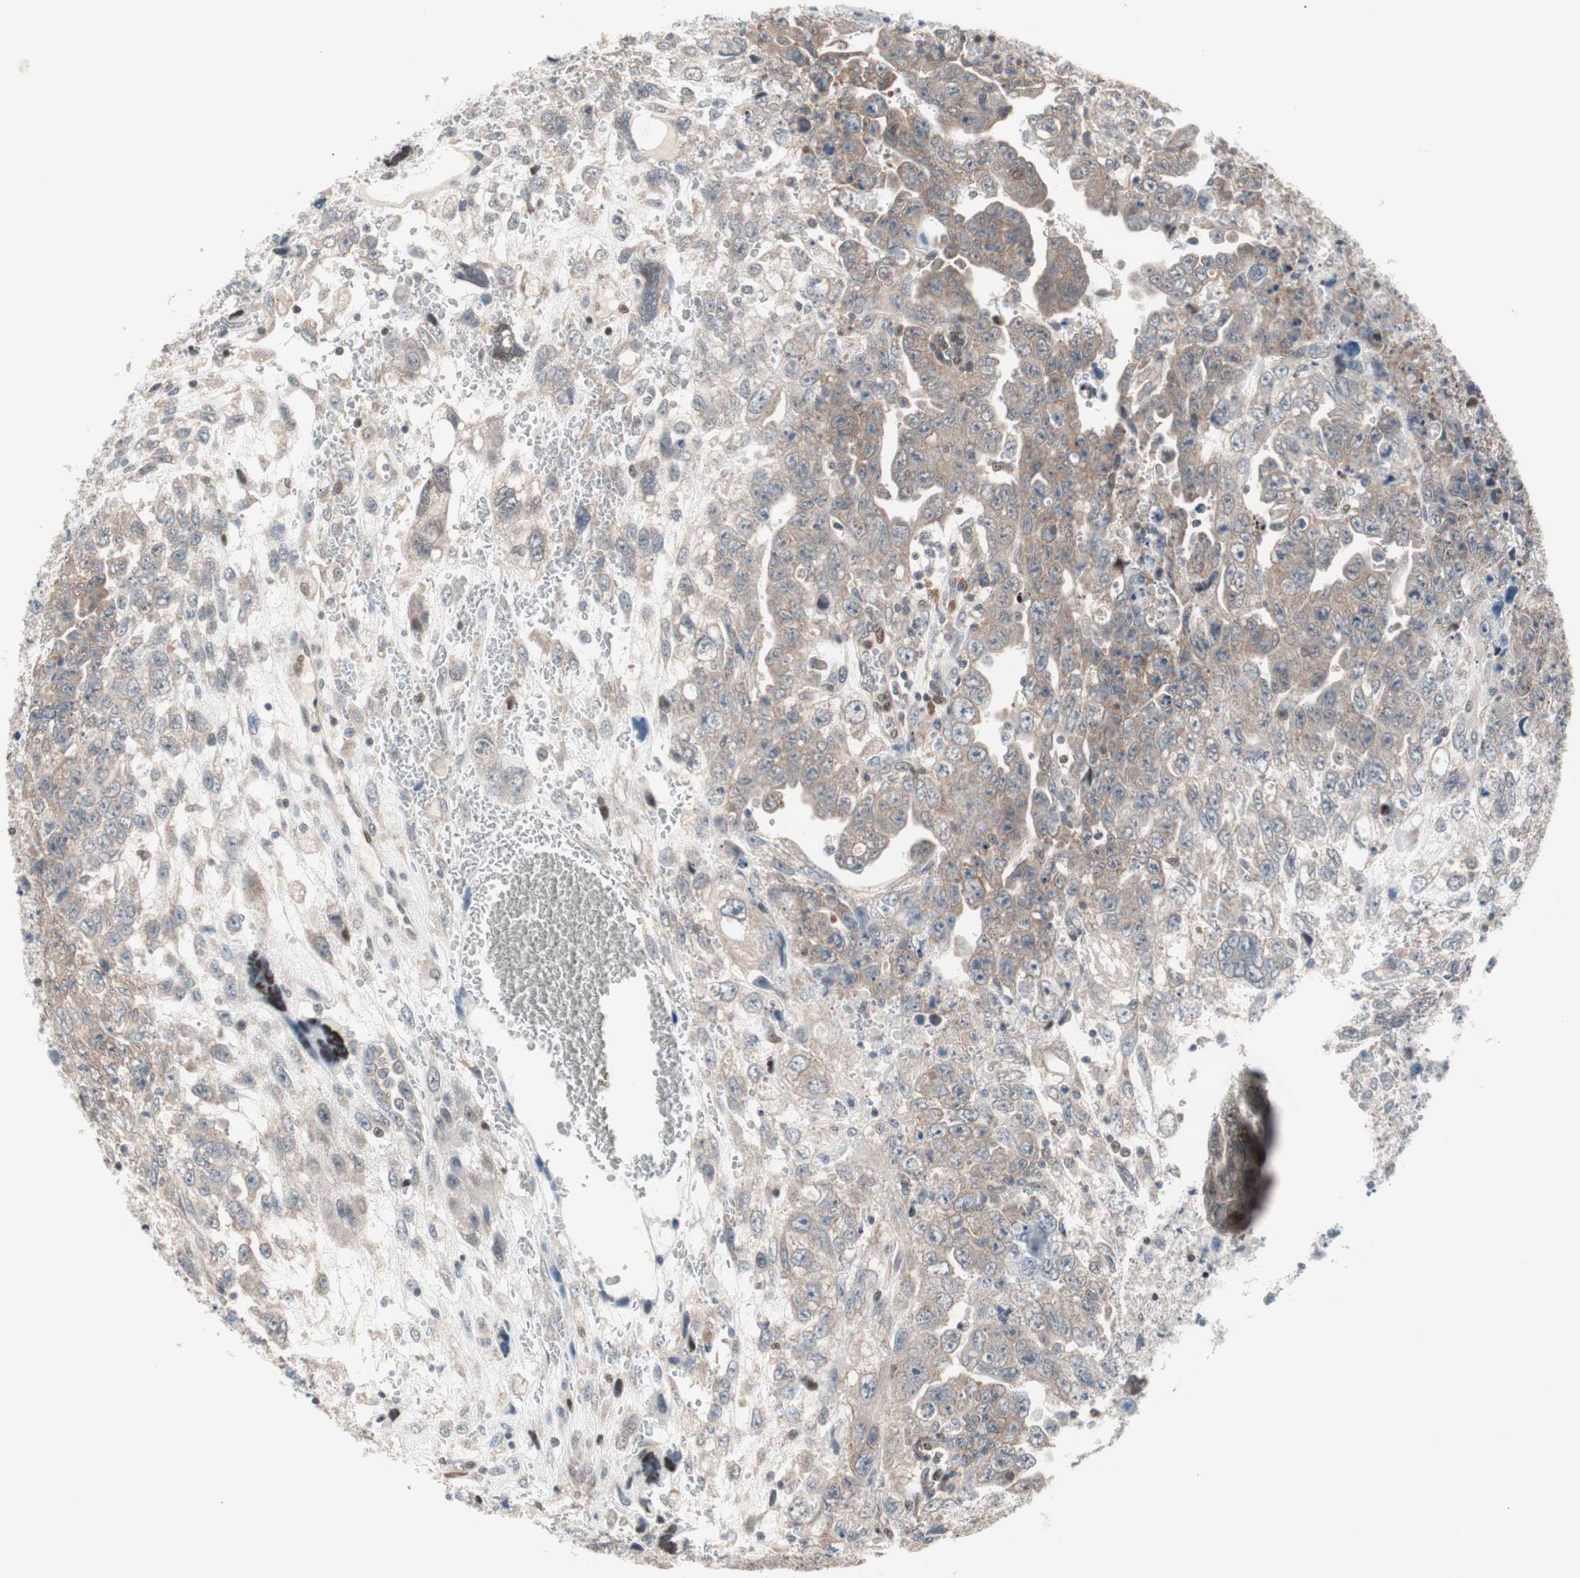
{"staining": {"intensity": "moderate", "quantity": "25%-75%", "location": "cytoplasmic/membranous"}, "tissue": "testis cancer", "cell_type": "Tumor cells", "image_type": "cancer", "snomed": [{"axis": "morphology", "description": "Carcinoma, Embryonal, NOS"}, {"axis": "topography", "description": "Testis"}], "caption": "Testis embryonal carcinoma tissue reveals moderate cytoplasmic/membranous staining in approximately 25%-75% of tumor cells", "gene": "POLH", "patient": {"sex": "male", "age": 28}}